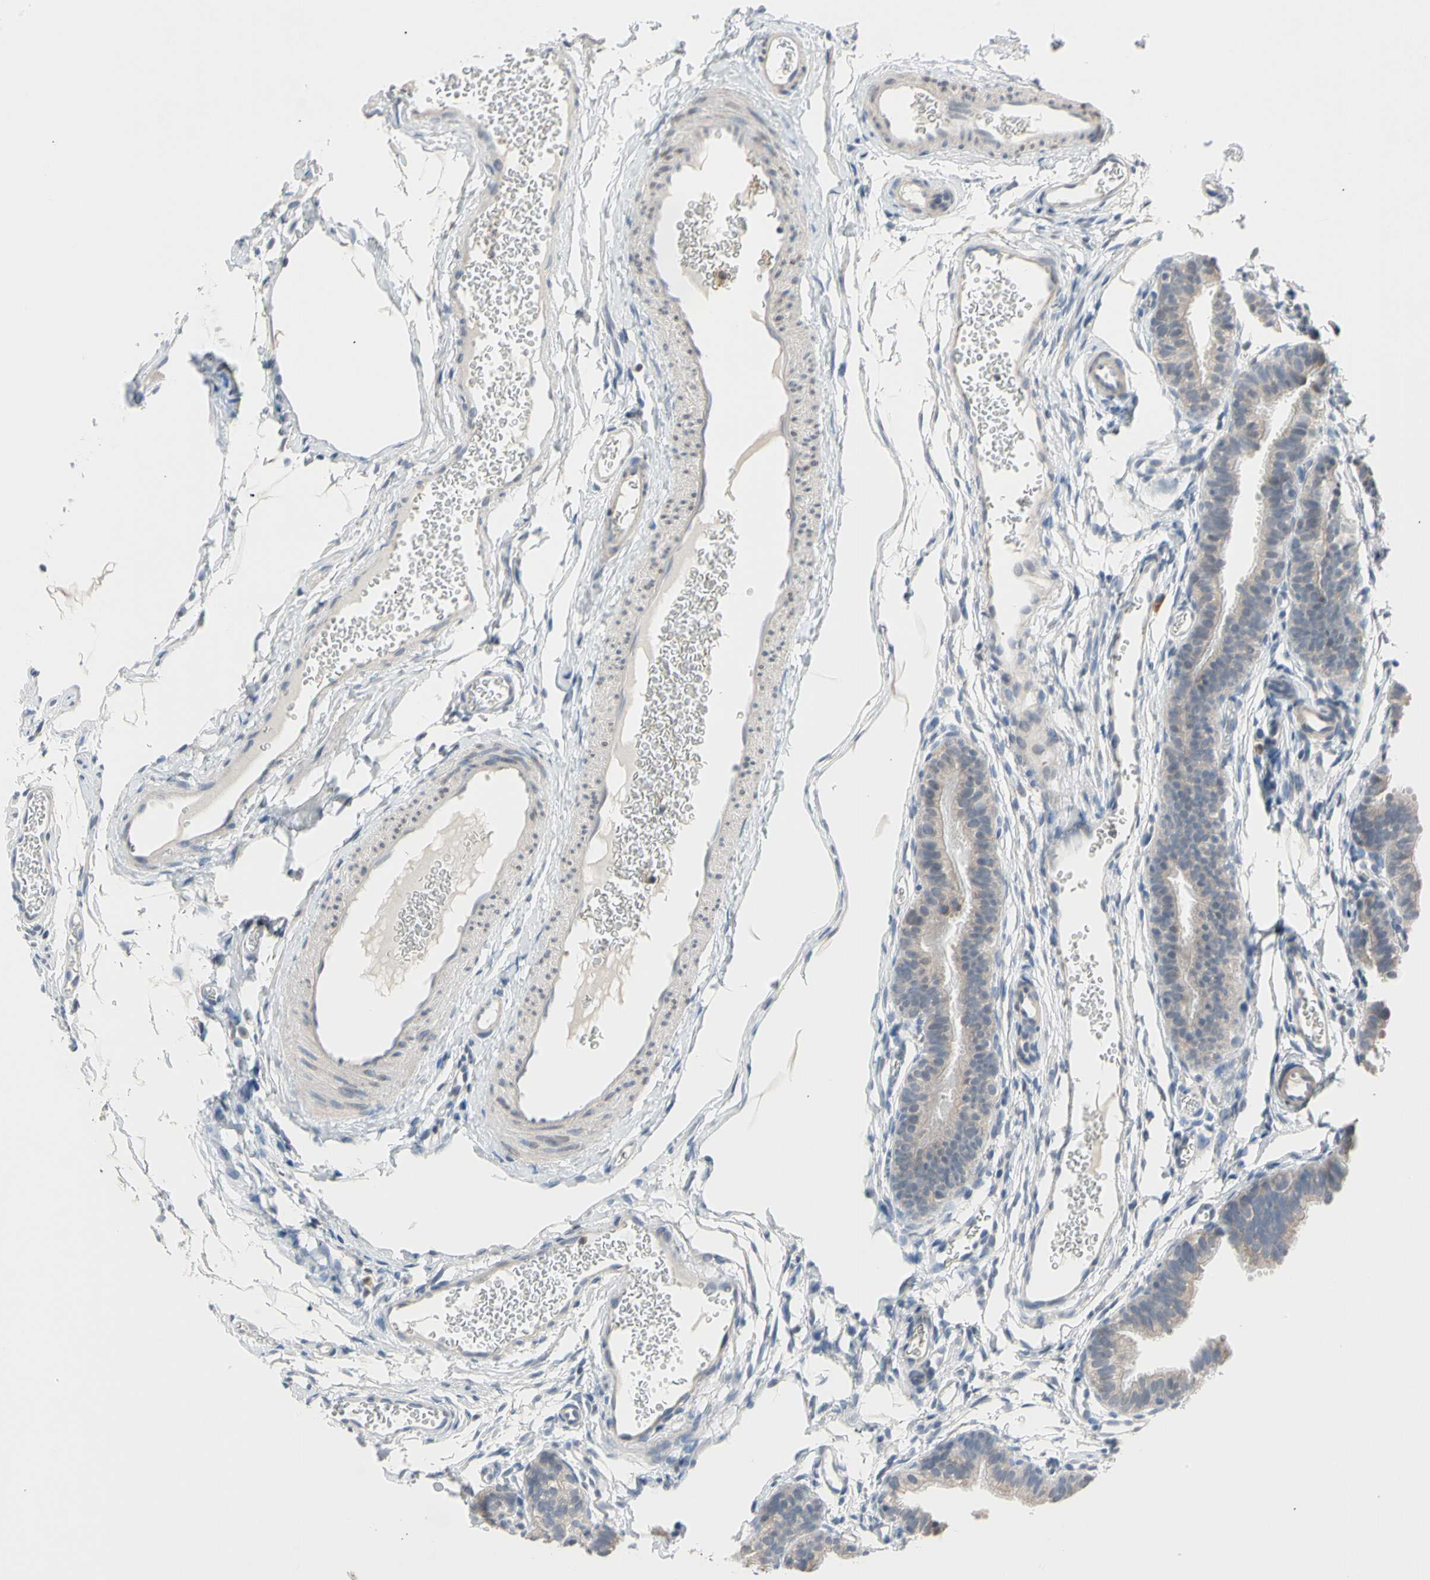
{"staining": {"intensity": "weak", "quantity": ">75%", "location": "cytoplasmic/membranous"}, "tissue": "fallopian tube", "cell_type": "Glandular cells", "image_type": "normal", "snomed": [{"axis": "morphology", "description": "Normal tissue, NOS"}, {"axis": "topography", "description": "Fallopian tube"}, {"axis": "topography", "description": "Placenta"}], "caption": "This image shows normal fallopian tube stained with immunohistochemistry to label a protein in brown. The cytoplasmic/membranous of glandular cells show weak positivity for the protein. Nuclei are counter-stained blue.", "gene": "MARK1", "patient": {"sex": "female", "age": 34}}